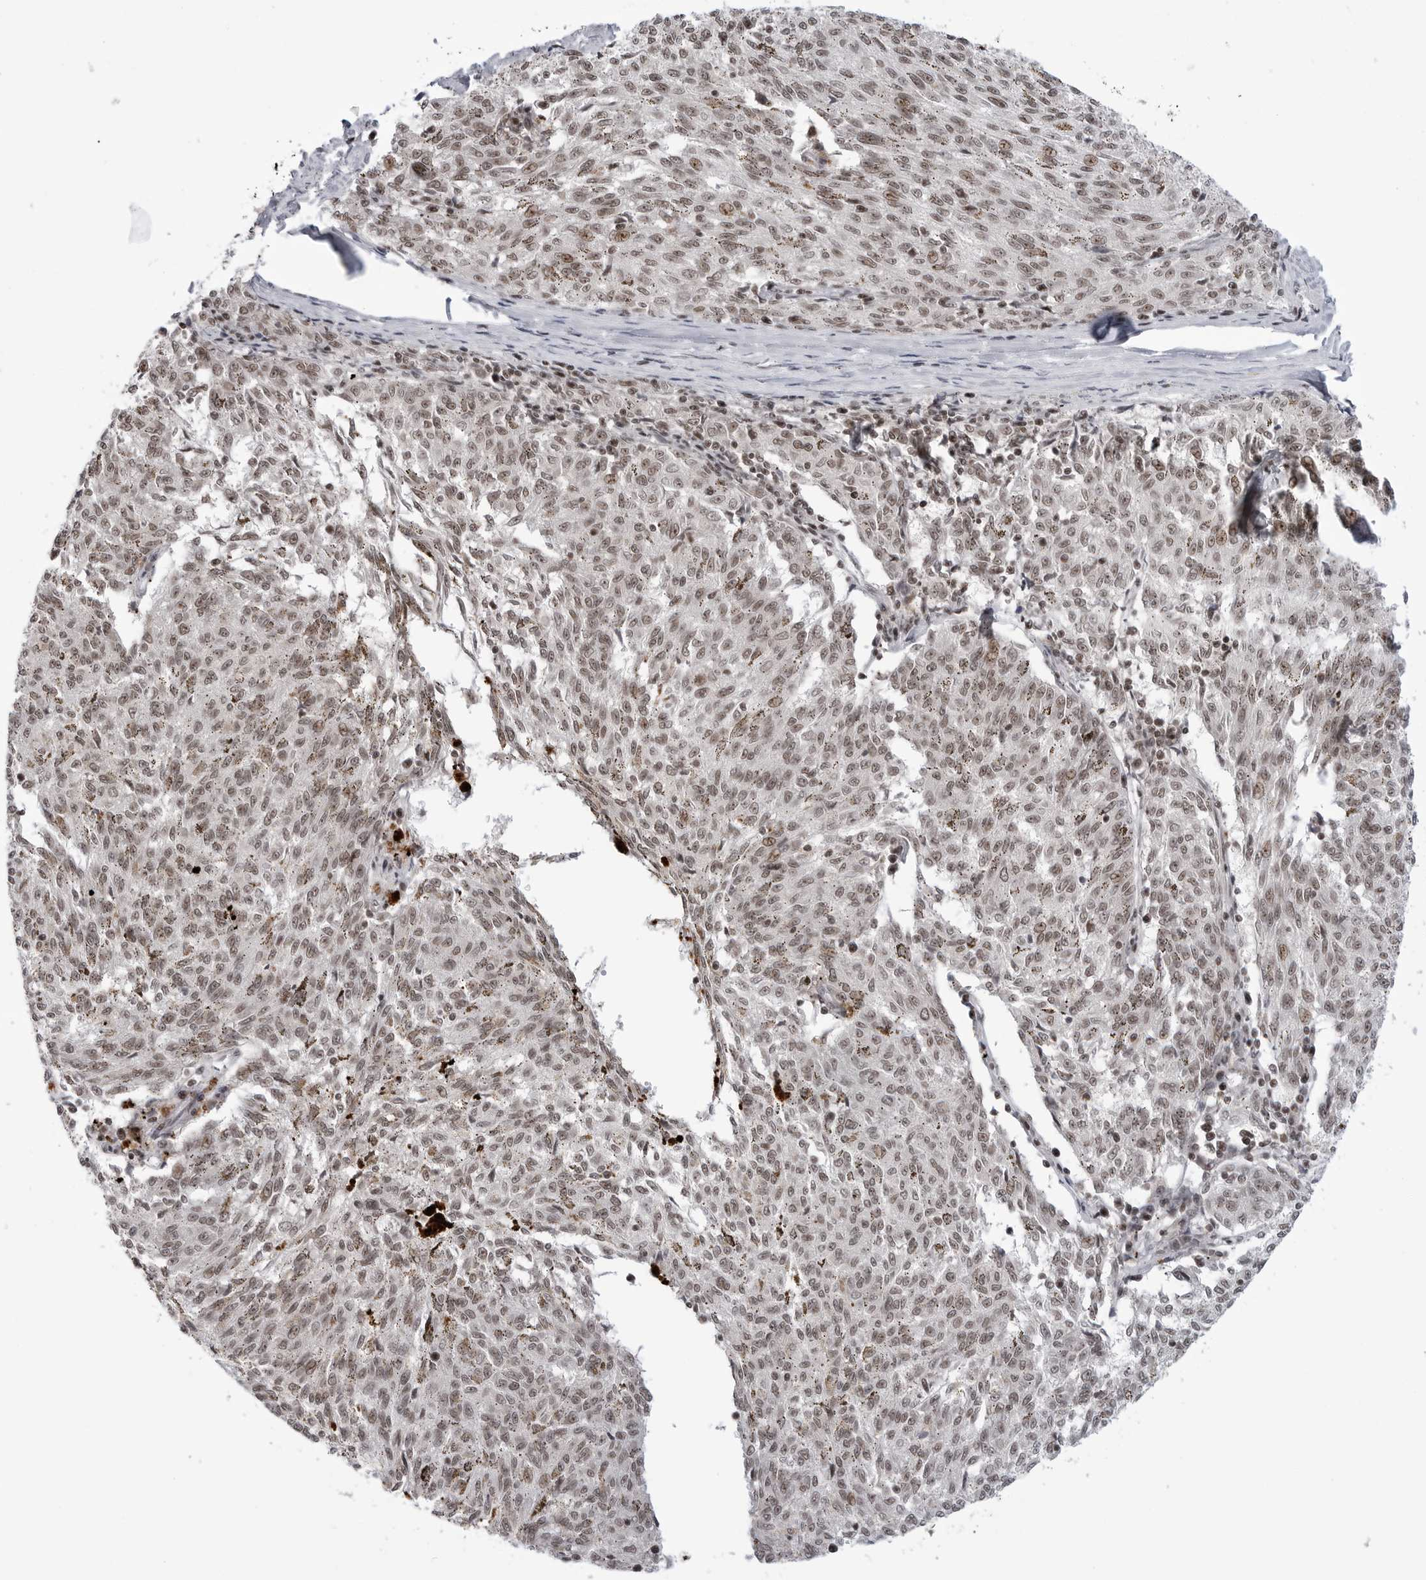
{"staining": {"intensity": "moderate", "quantity": ">75%", "location": "nuclear"}, "tissue": "melanoma", "cell_type": "Tumor cells", "image_type": "cancer", "snomed": [{"axis": "morphology", "description": "Malignant melanoma, NOS"}, {"axis": "topography", "description": "Skin"}], "caption": "Brown immunohistochemical staining in melanoma displays moderate nuclear expression in about >75% of tumor cells. Immunohistochemistry (ihc) stains the protein of interest in brown and the nuclei are stained blue.", "gene": "TRIM66", "patient": {"sex": "female", "age": 72}}